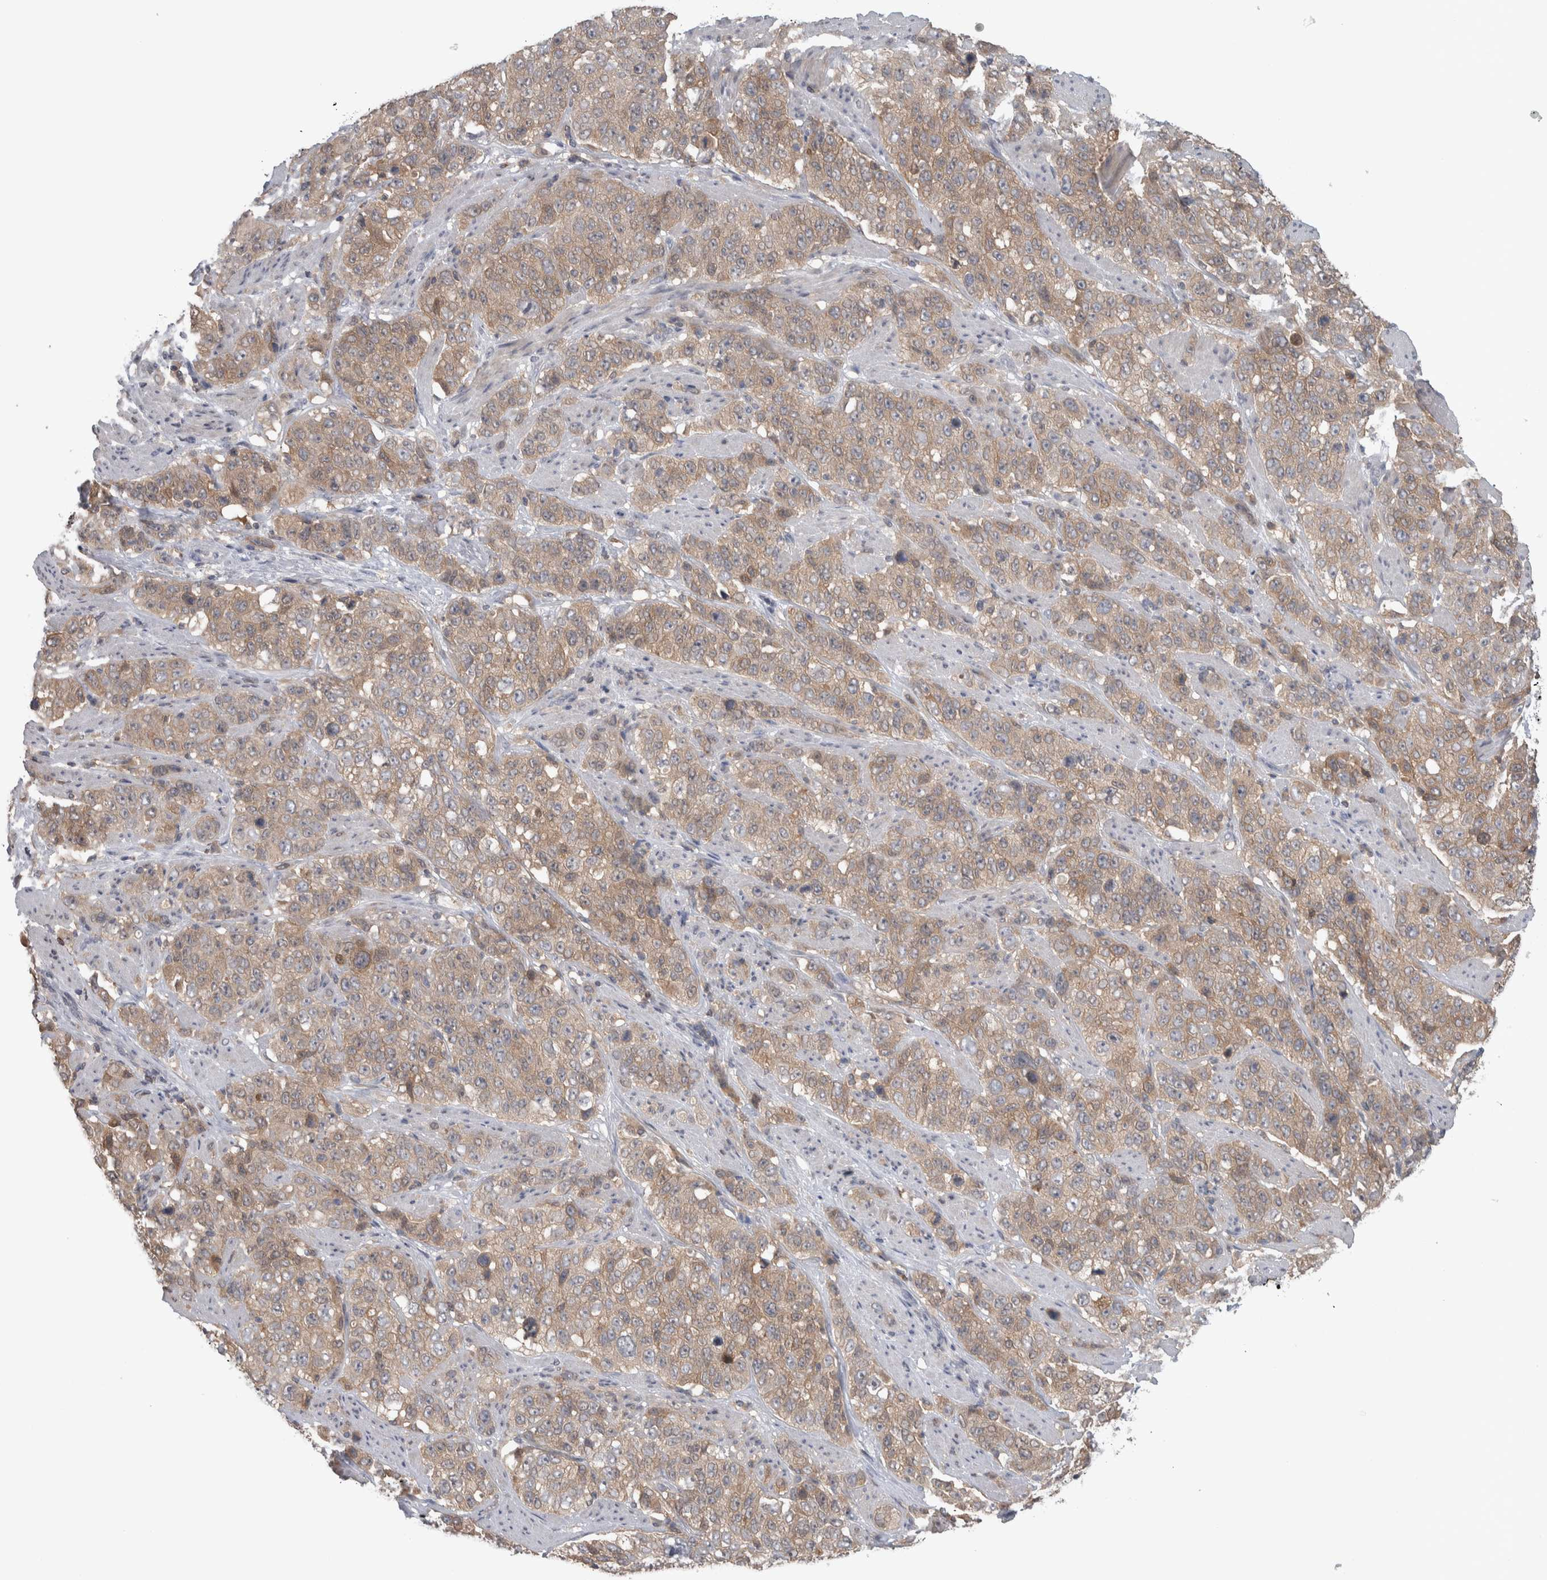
{"staining": {"intensity": "weak", "quantity": ">75%", "location": "cytoplasmic/membranous"}, "tissue": "stomach cancer", "cell_type": "Tumor cells", "image_type": "cancer", "snomed": [{"axis": "morphology", "description": "Adenocarcinoma, NOS"}, {"axis": "topography", "description": "Stomach"}], "caption": "Immunohistochemical staining of adenocarcinoma (stomach) reveals weak cytoplasmic/membranous protein expression in approximately >75% of tumor cells.", "gene": "HTATIP2", "patient": {"sex": "male", "age": 48}}